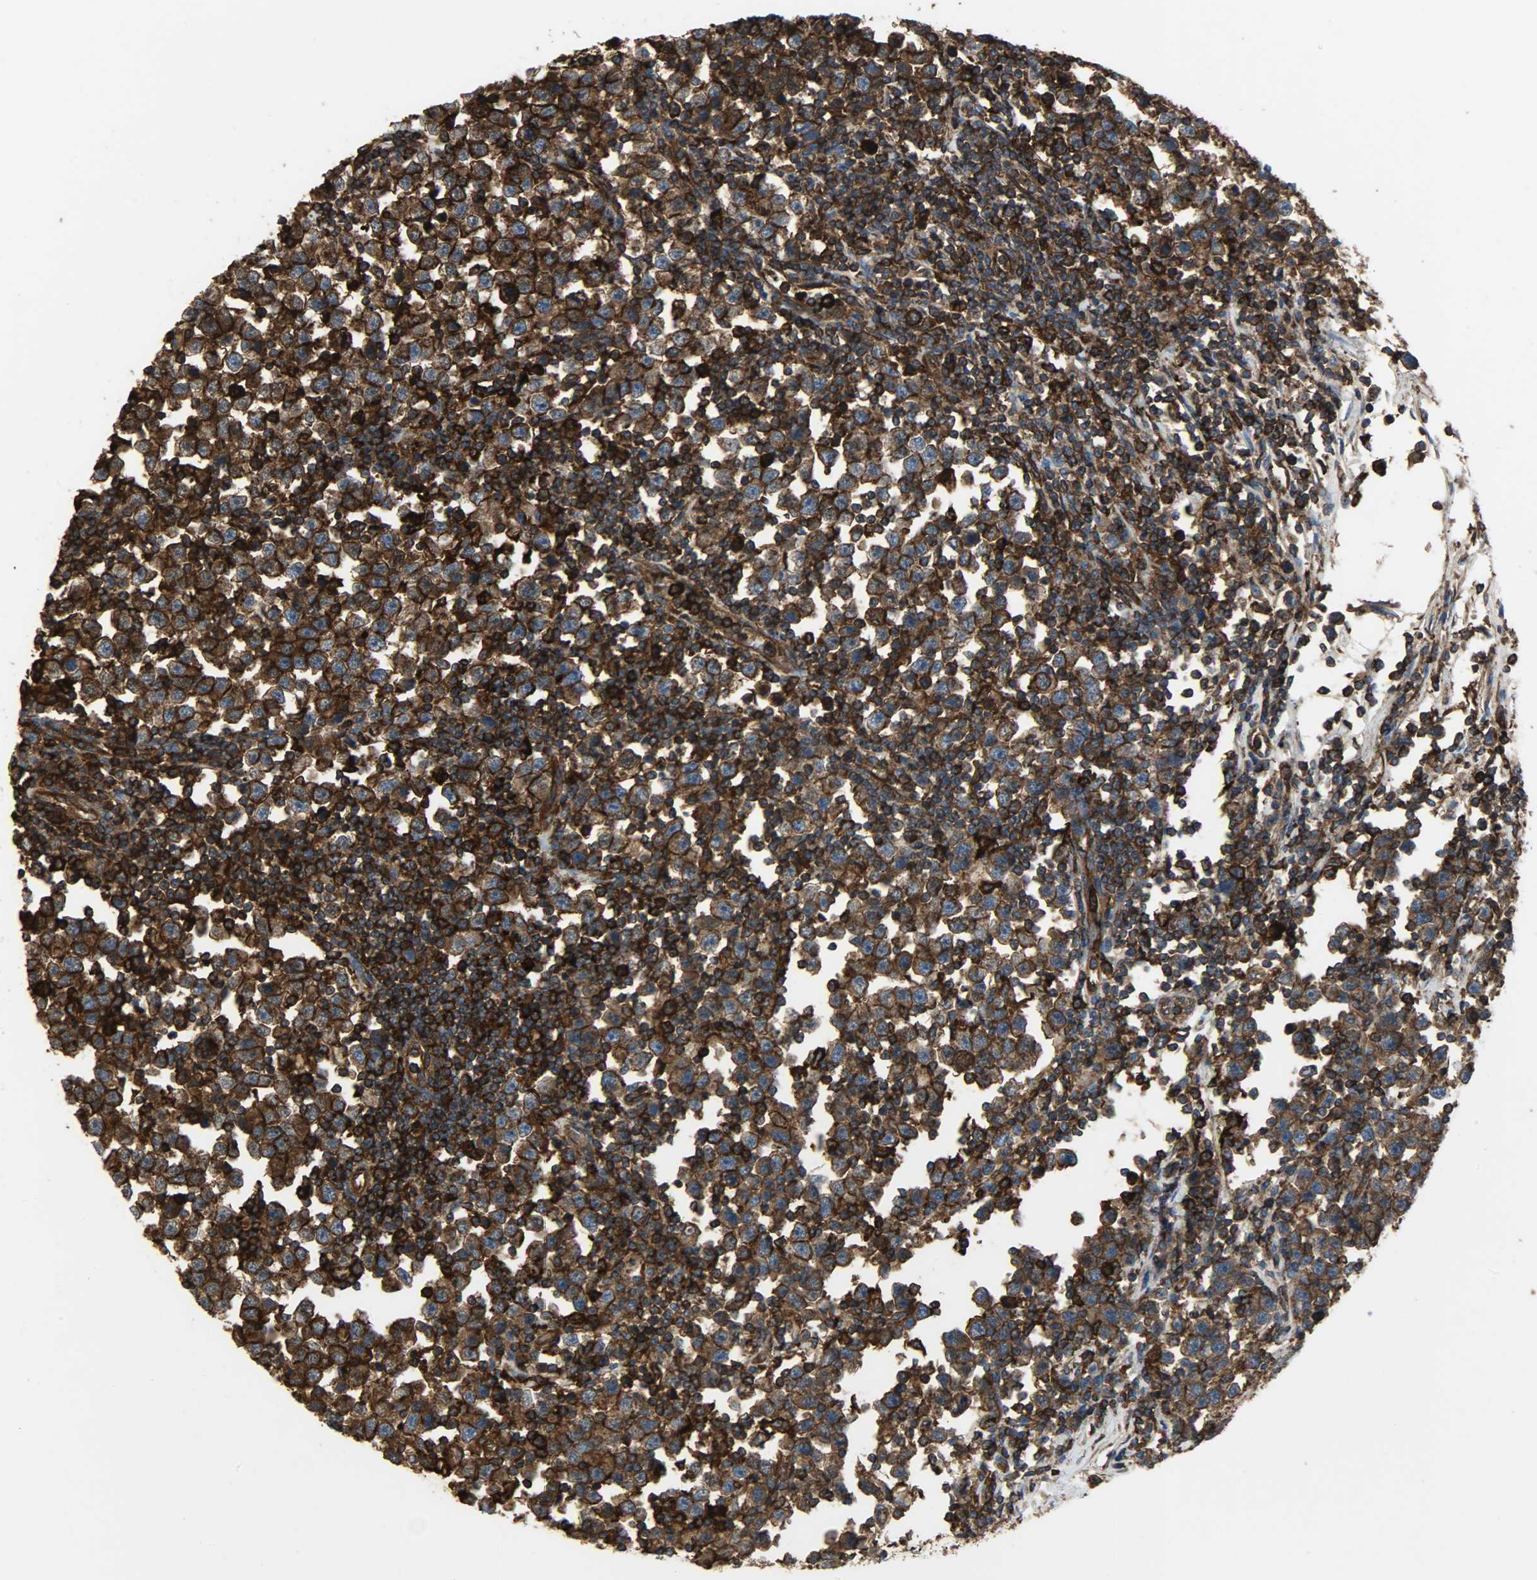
{"staining": {"intensity": "strong", "quantity": ">75%", "location": "cytoplasmic/membranous"}, "tissue": "testis cancer", "cell_type": "Tumor cells", "image_type": "cancer", "snomed": [{"axis": "morphology", "description": "Seminoma, NOS"}, {"axis": "topography", "description": "Testis"}], "caption": "Brown immunohistochemical staining in testis seminoma shows strong cytoplasmic/membranous expression in about >75% of tumor cells.", "gene": "VASP", "patient": {"sex": "male", "age": 43}}